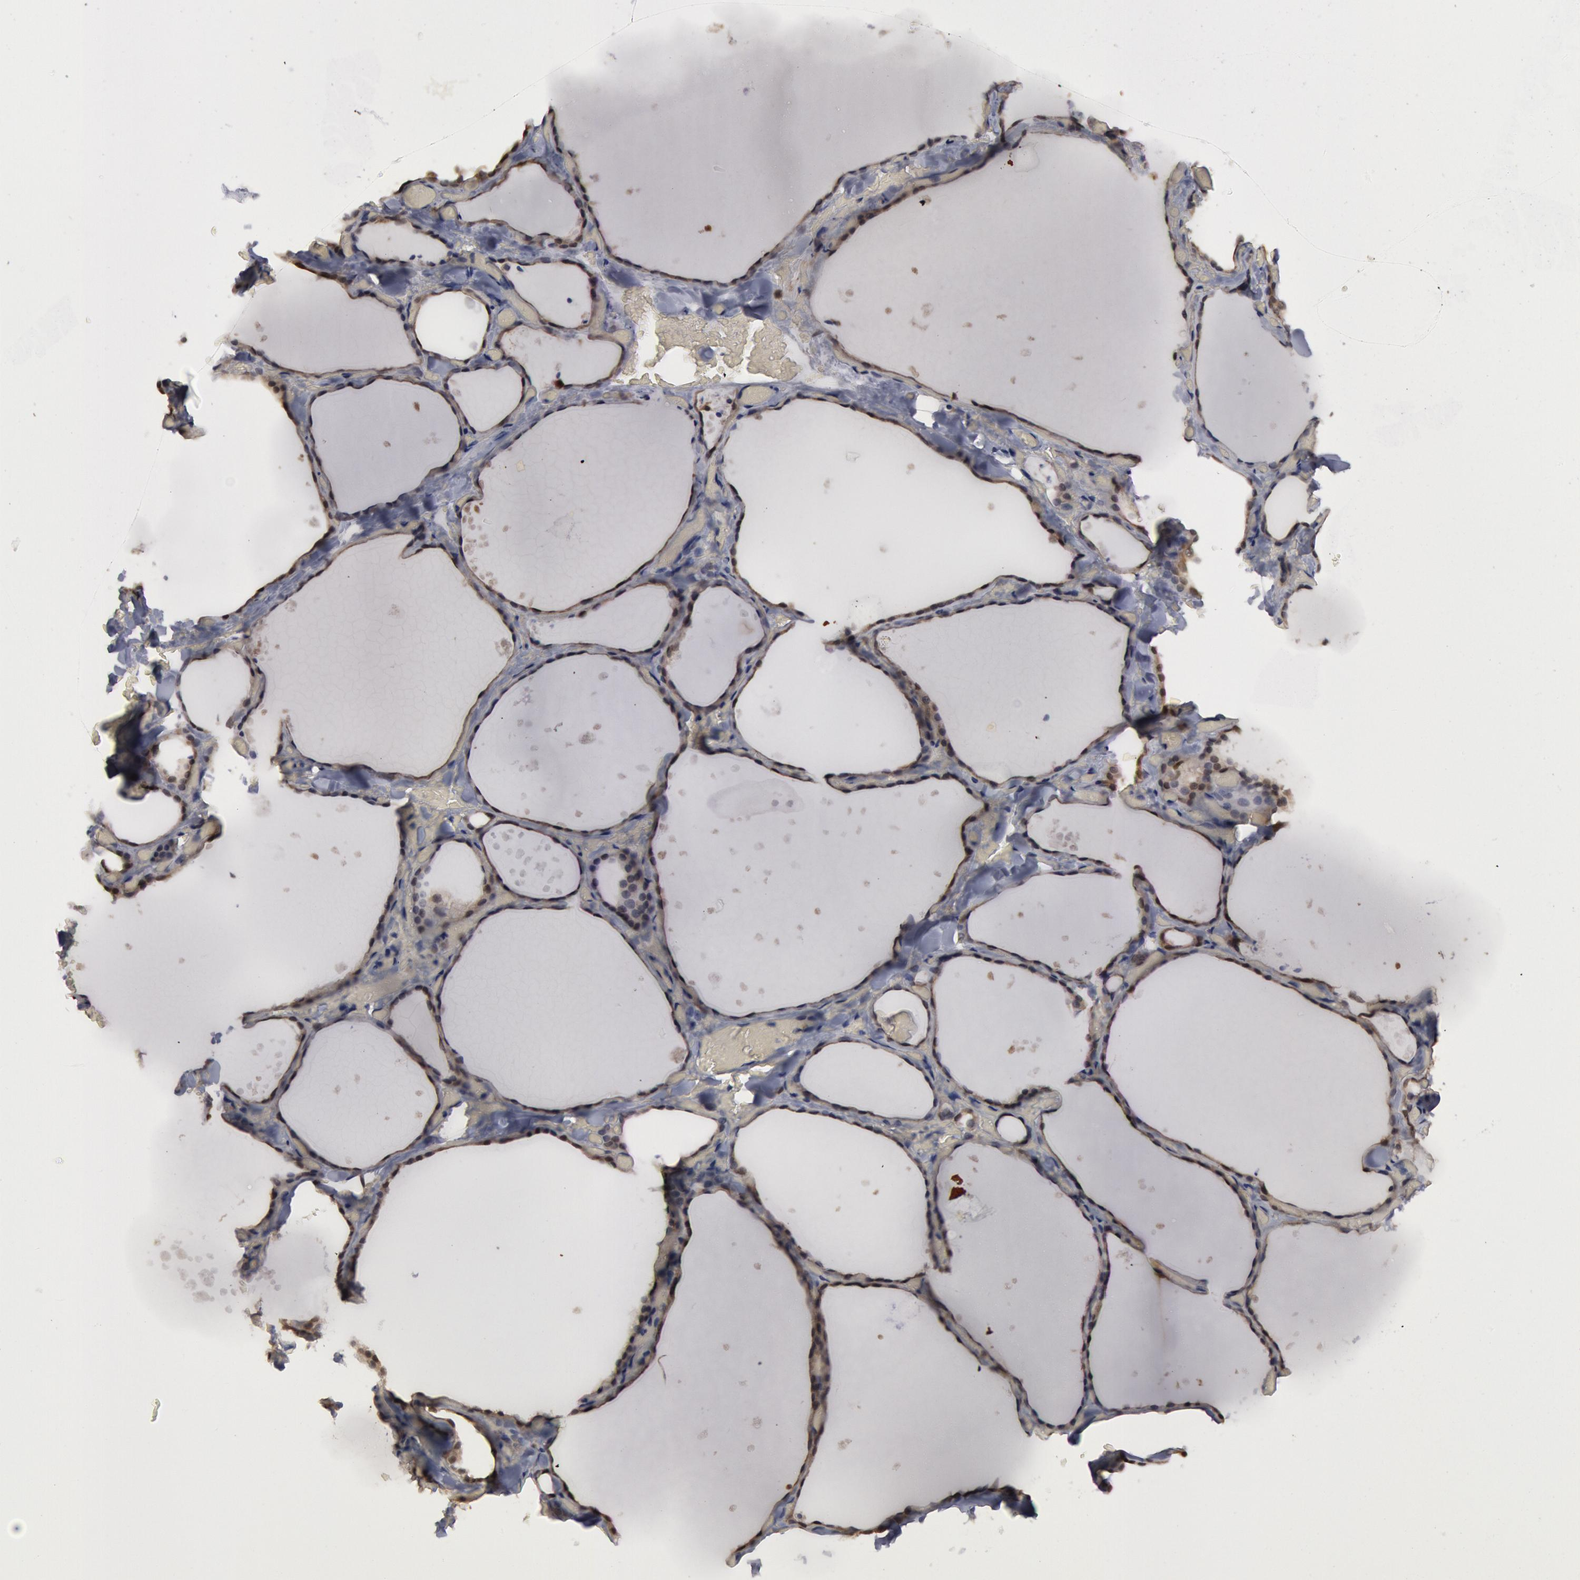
{"staining": {"intensity": "strong", "quantity": ">75%", "location": "cytoplasmic/membranous,nuclear"}, "tissue": "thyroid gland", "cell_type": "Glandular cells", "image_type": "normal", "snomed": [{"axis": "morphology", "description": "Normal tissue, NOS"}, {"axis": "topography", "description": "Thyroid gland"}], "caption": "IHC photomicrograph of benign thyroid gland stained for a protein (brown), which displays high levels of strong cytoplasmic/membranous,nuclear positivity in approximately >75% of glandular cells.", "gene": "FHL1", "patient": {"sex": "male", "age": 34}}